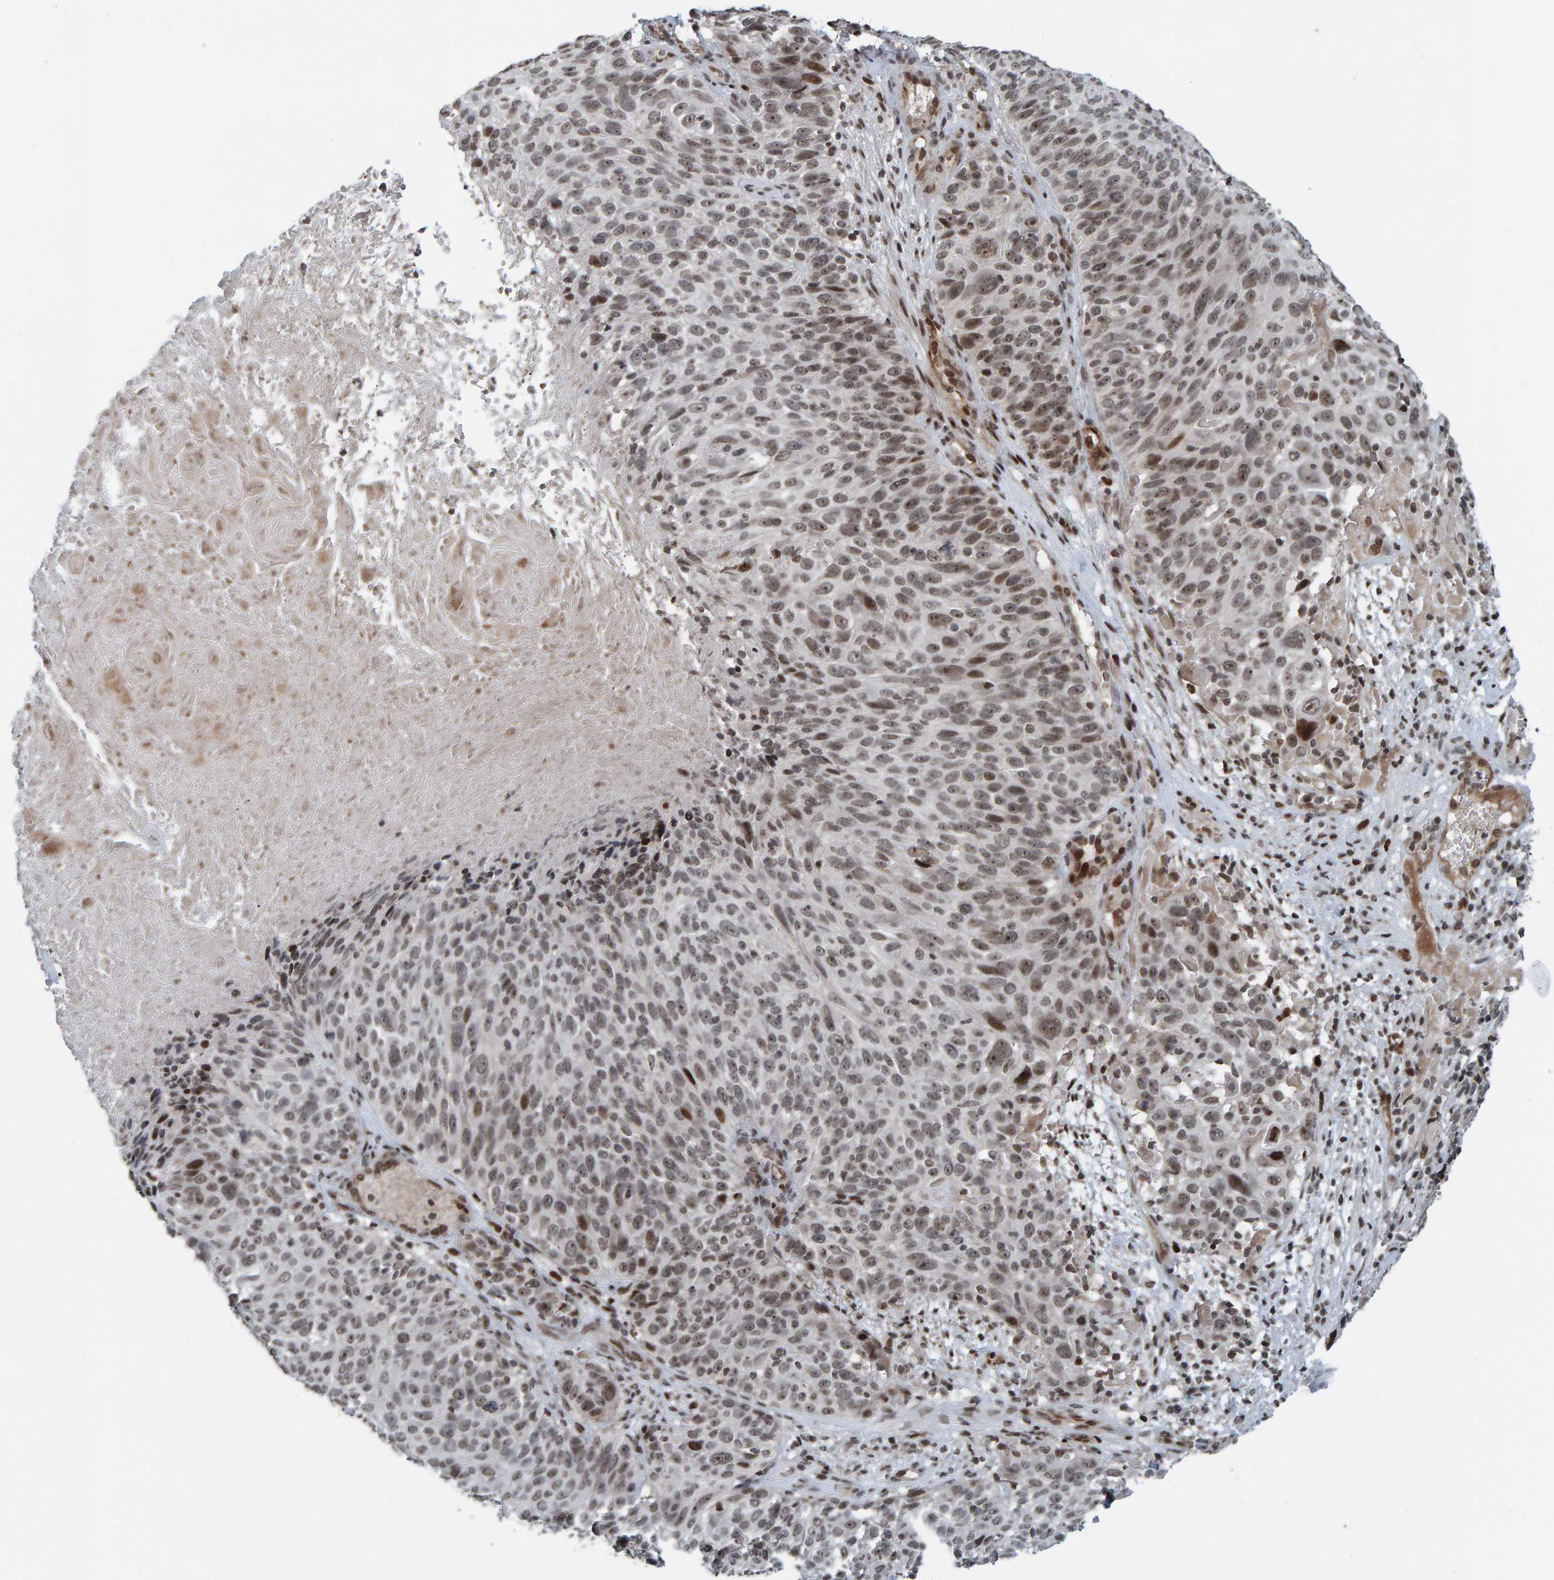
{"staining": {"intensity": "weak", "quantity": ">75%", "location": "nuclear"}, "tissue": "cervical cancer", "cell_type": "Tumor cells", "image_type": "cancer", "snomed": [{"axis": "morphology", "description": "Squamous cell carcinoma, NOS"}, {"axis": "topography", "description": "Cervix"}], "caption": "Immunohistochemistry histopathology image of neoplastic tissue: human cervical cancer stained using immunohistochemistry (IHC) demonstrates low levels of weak protein expression localized specifically in the nuclear of tumor cells, appearing as a nuclear brown color.", "gene": "ZNF366", "patient": {"sex": "female", "age": 74}}